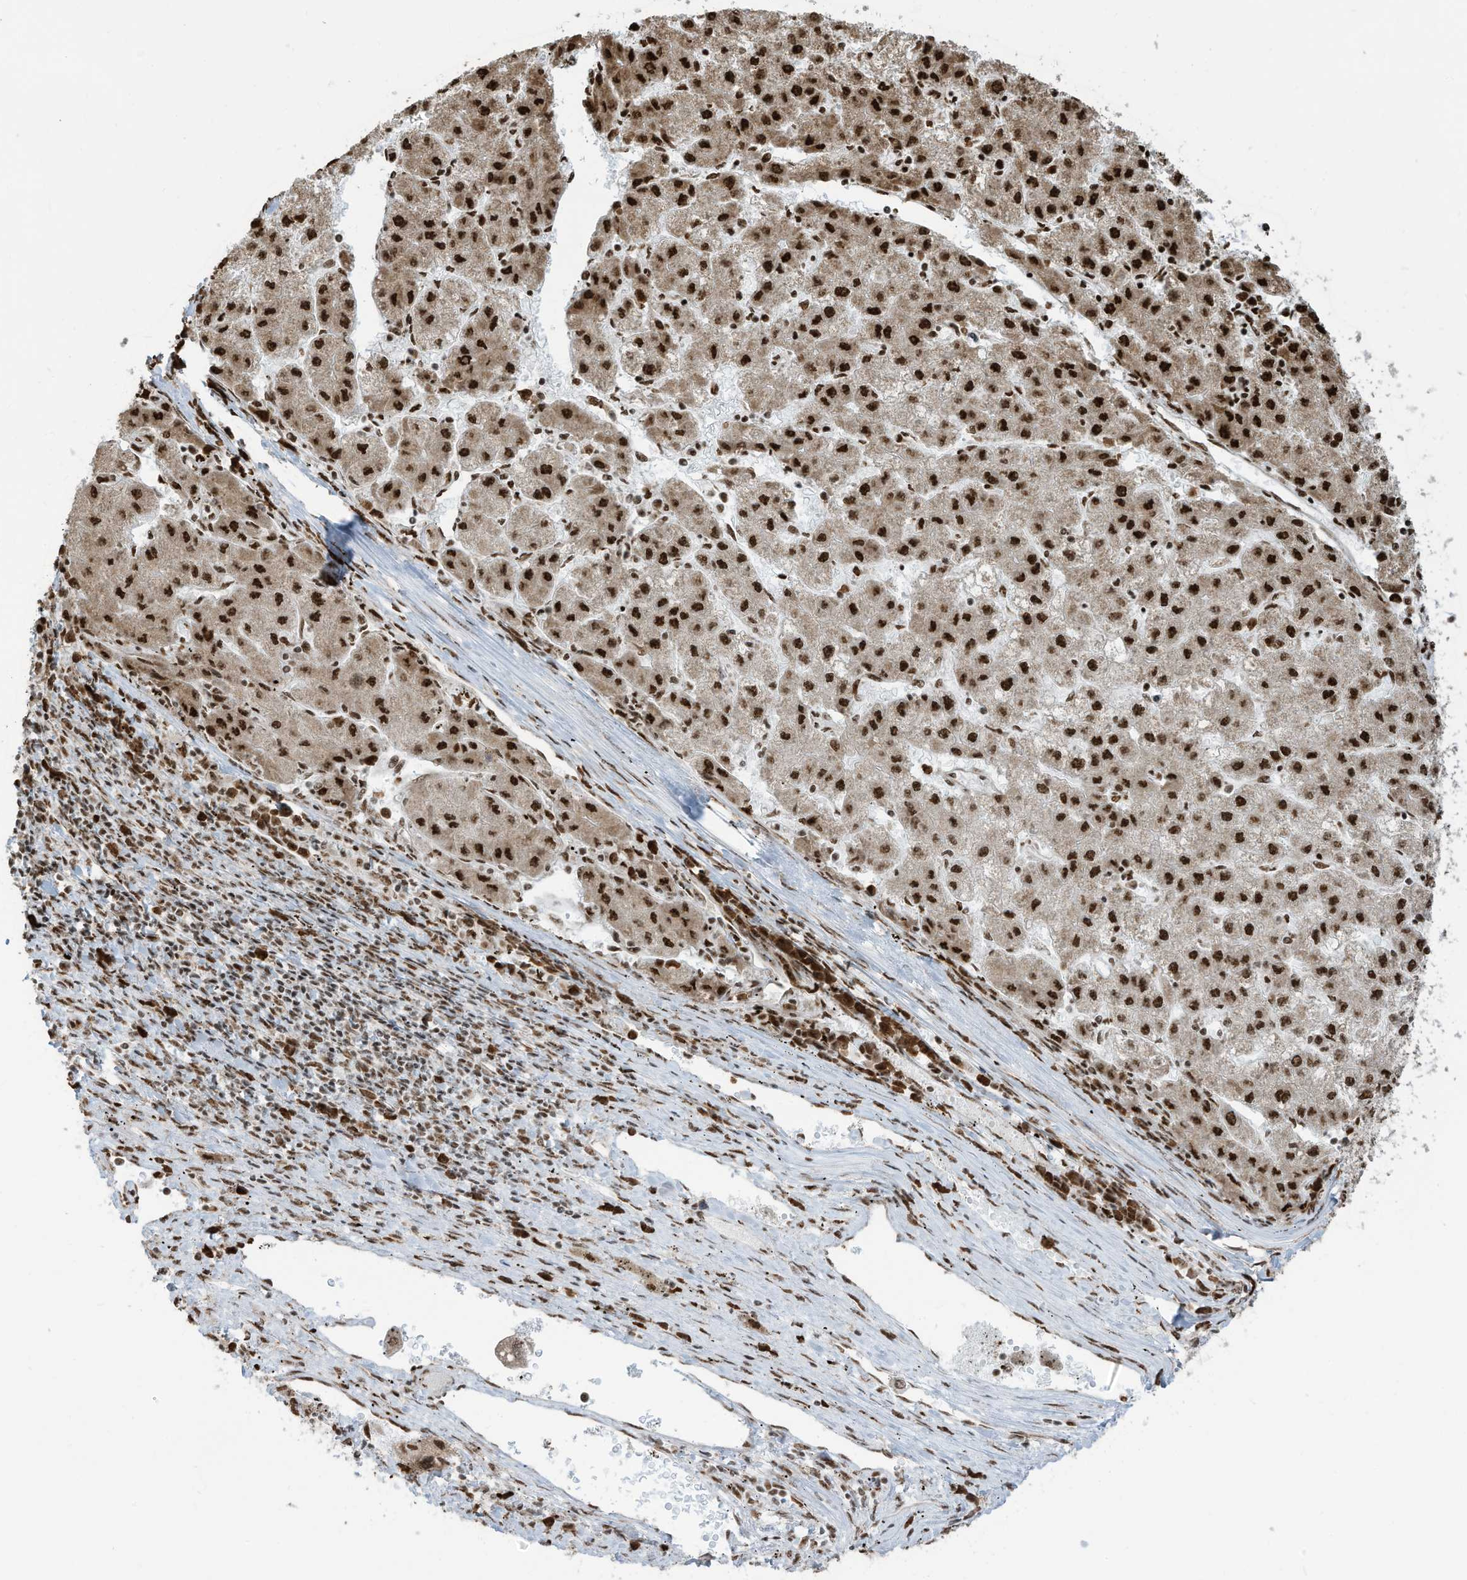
{"staining": {"intensity": "strong", "quantity": ">75%", "location": "nuclear"}, "tissue": "liver cancer", "cell_type": "Tumor cells", "image_type": "cancer", "snomed": [{"axis": "morphology", "description": "Carcinoma, Hepatocellular, NOS"}, {"axis": "topography", "description": "Liver"}], "caption": "Immunohistochemical staining of hepatocellular carcinoma (liver) reveals high levels of strong nuclear protein staining in approximately >75% of tumor cells.", "gene": "LBH", "patient": {"sex": "male", "age": 72}}